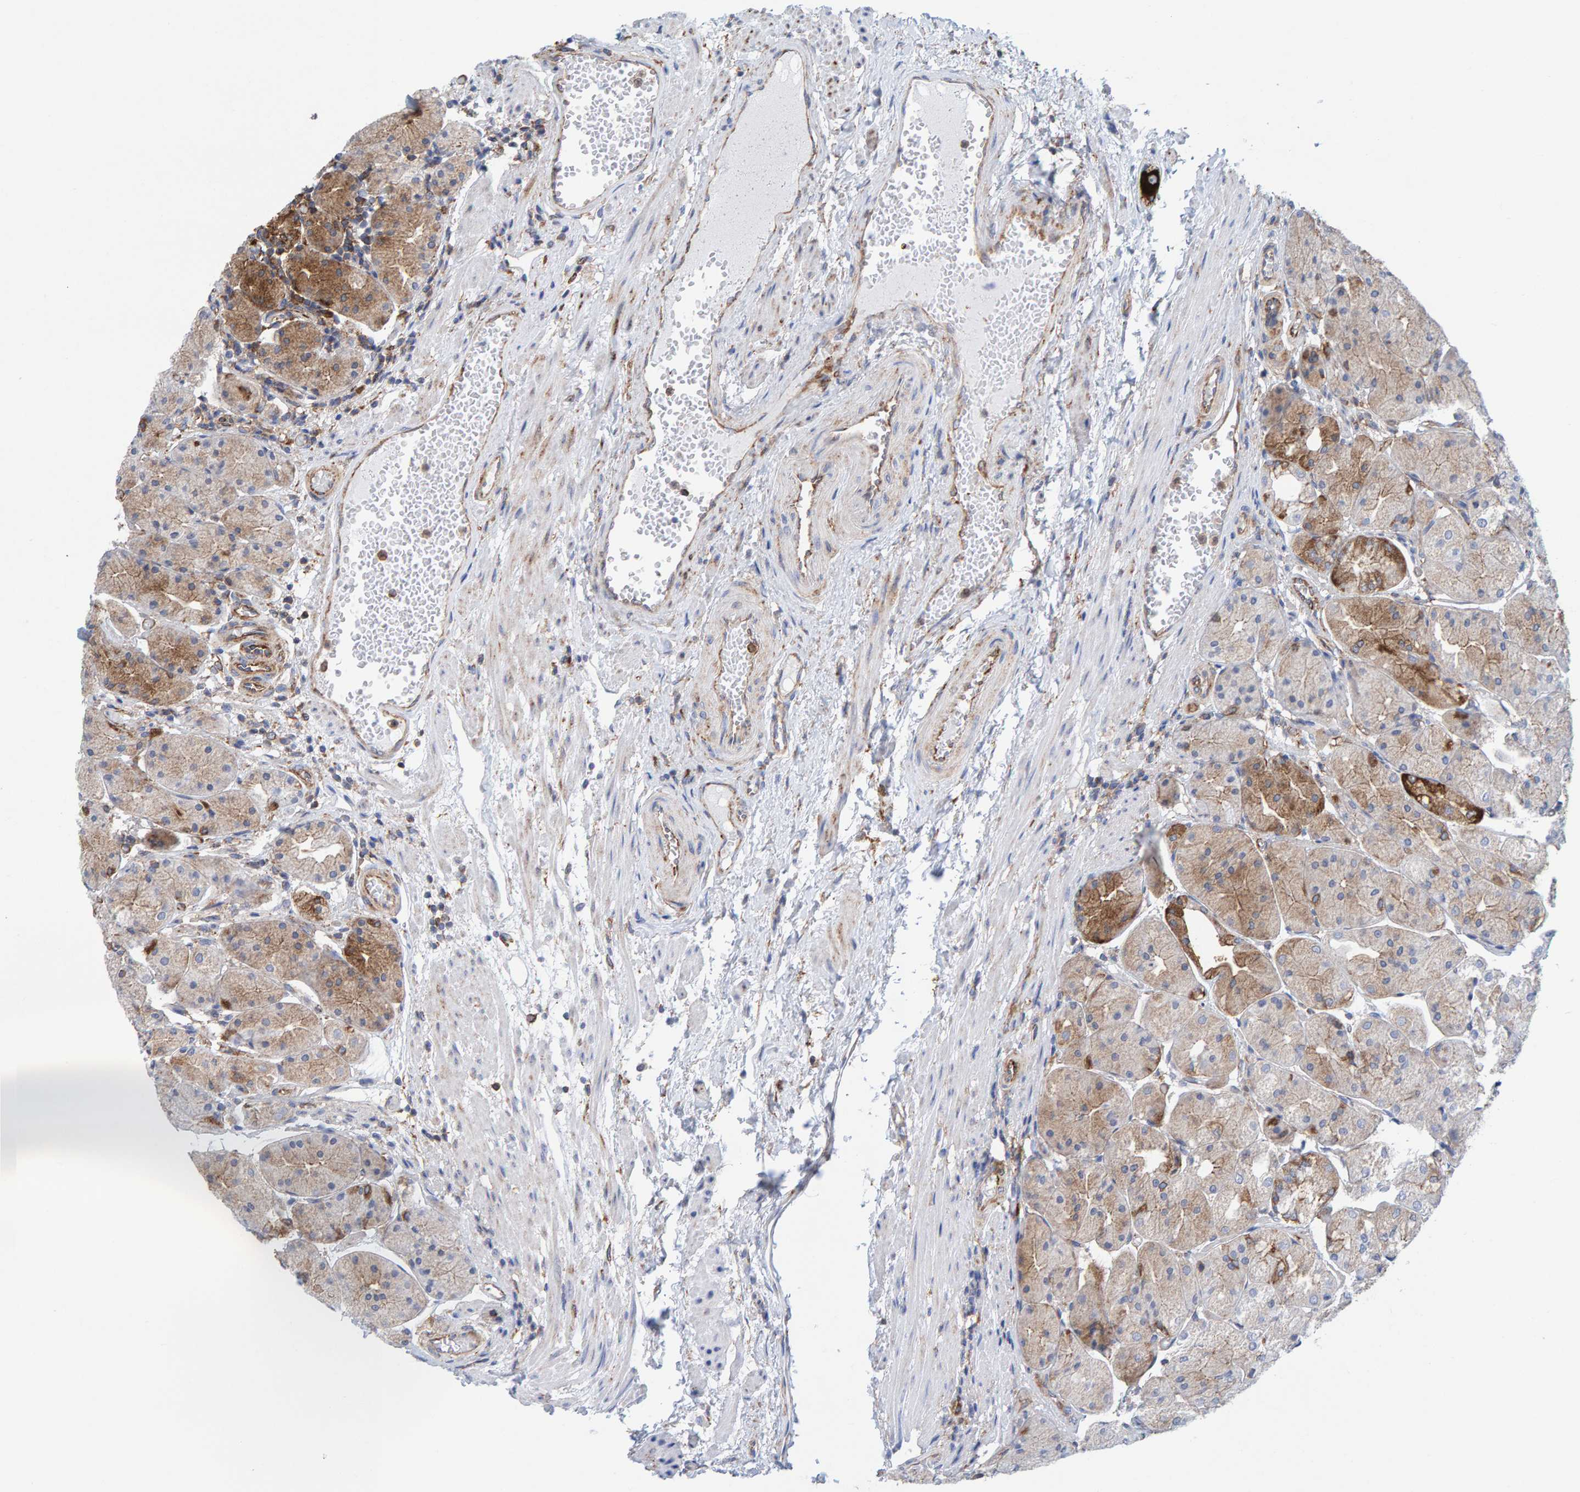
{"staining": {"intensity": "strong", "quantity": "<25%", "location": "cytoplasmic/membranous"}, "tissue": "stomach", "cell_type": "Glandular cells", "image_type": "normal", "snomed": [{"axis": "morphology", "description": "Normal tissue, NOS"}, {"axis": "topography", "description": "Stomach, upper"}], "caption": "Immunohistochemical staining of normal stomach shows strong cytoplasmic/membranous protein expression in about <25% of glandular cells.", "gene": "MVP", "patient": {"sex": "male", "age": 72}}